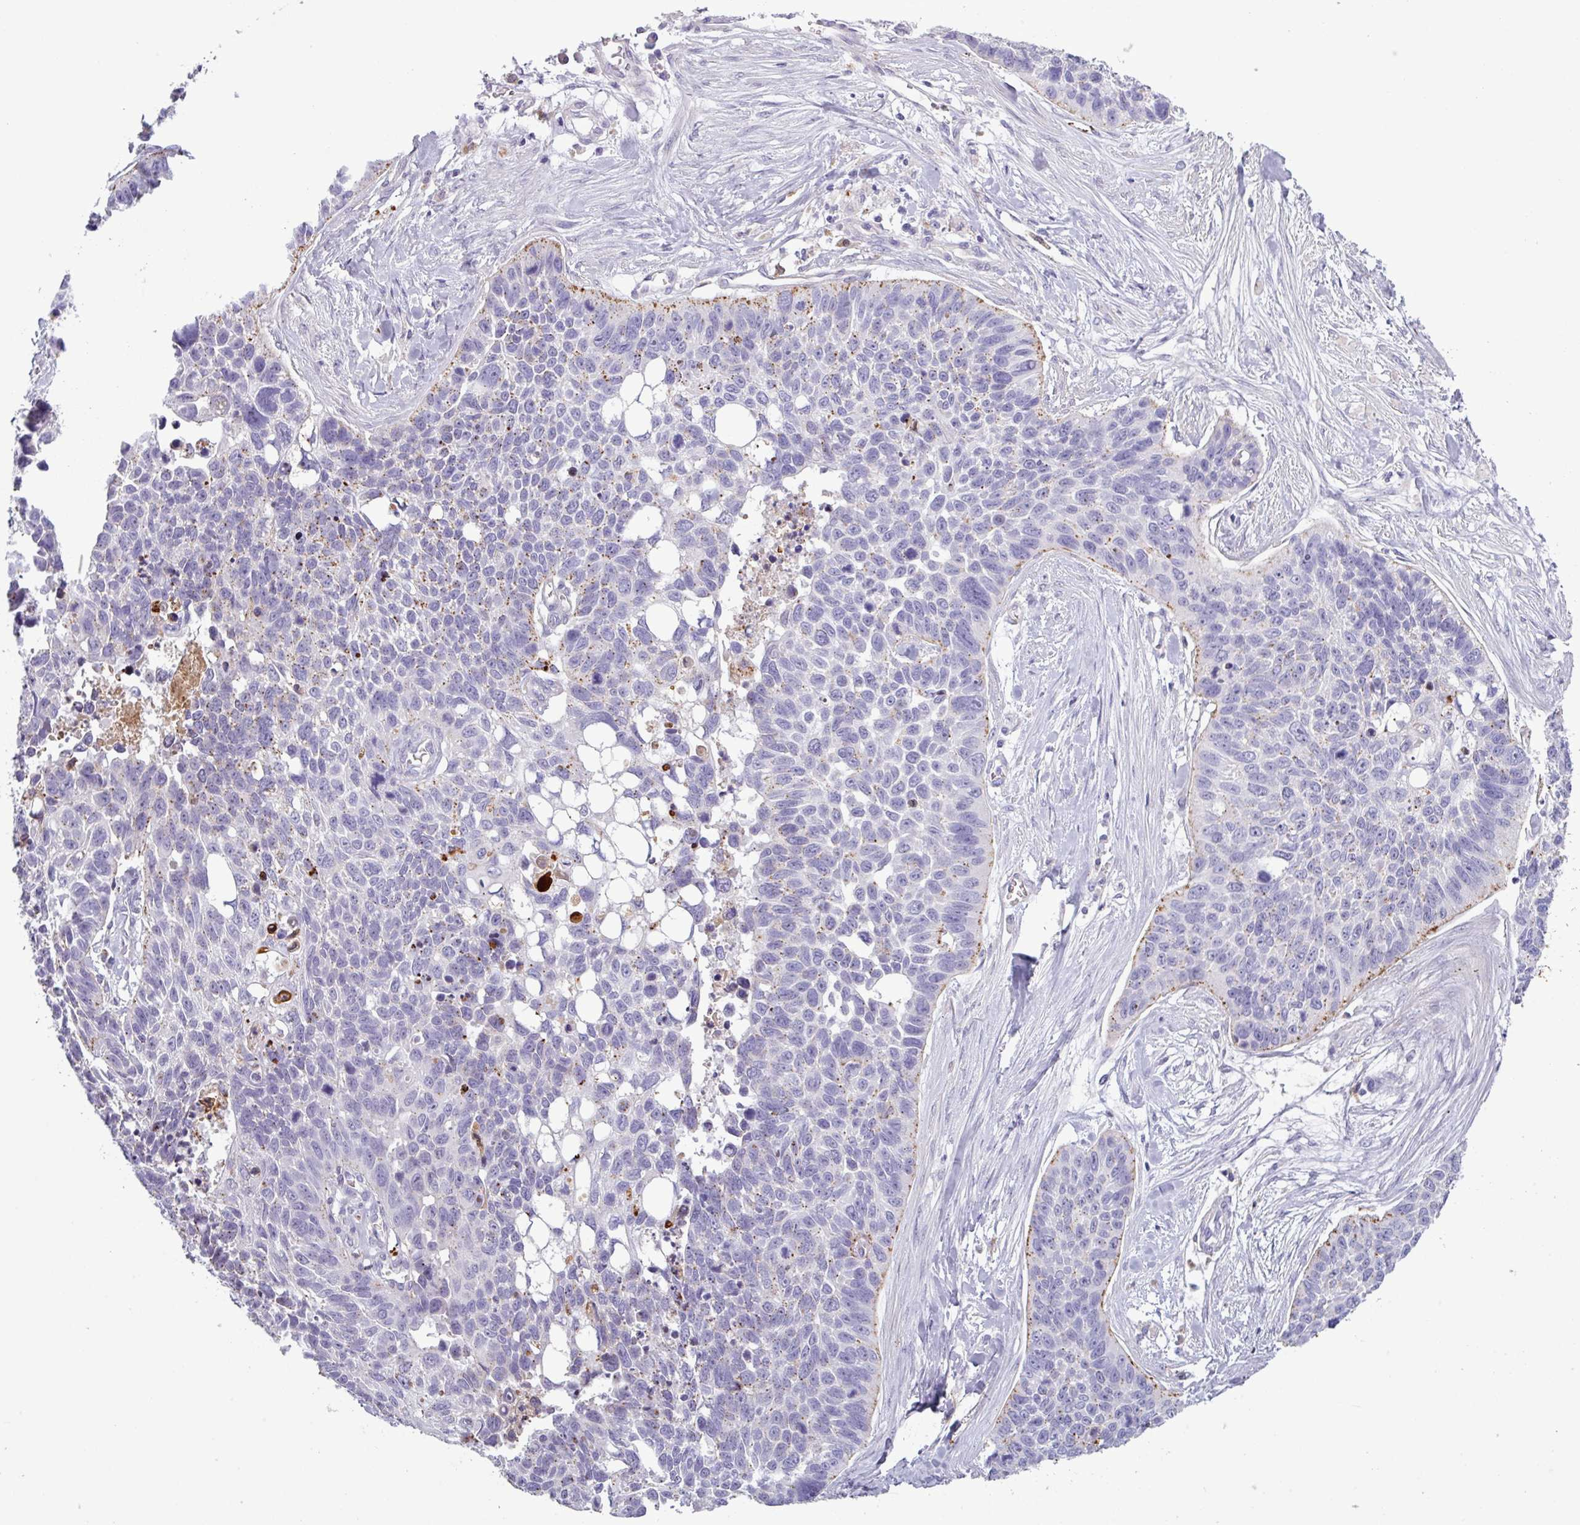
{"staining": {"intensity": "negative", "quantity": "none", "location": "none"}, "tissue": "lung cancer", "cell_type": "Tumor cells", "image_type": "cancer", "snomed": [{"axis": "morphology", "description": "Squamous cell carcinoma, NOS"}, {"axis": "topography", "description": "Lung"}], "caption": "This is an immunohistochemistry histopathology image of human lung squamous cell carcinoma. There is no positivity in tumor cells.", "gene": "C4B", "patient": {"sex": "male", "age": 62}}